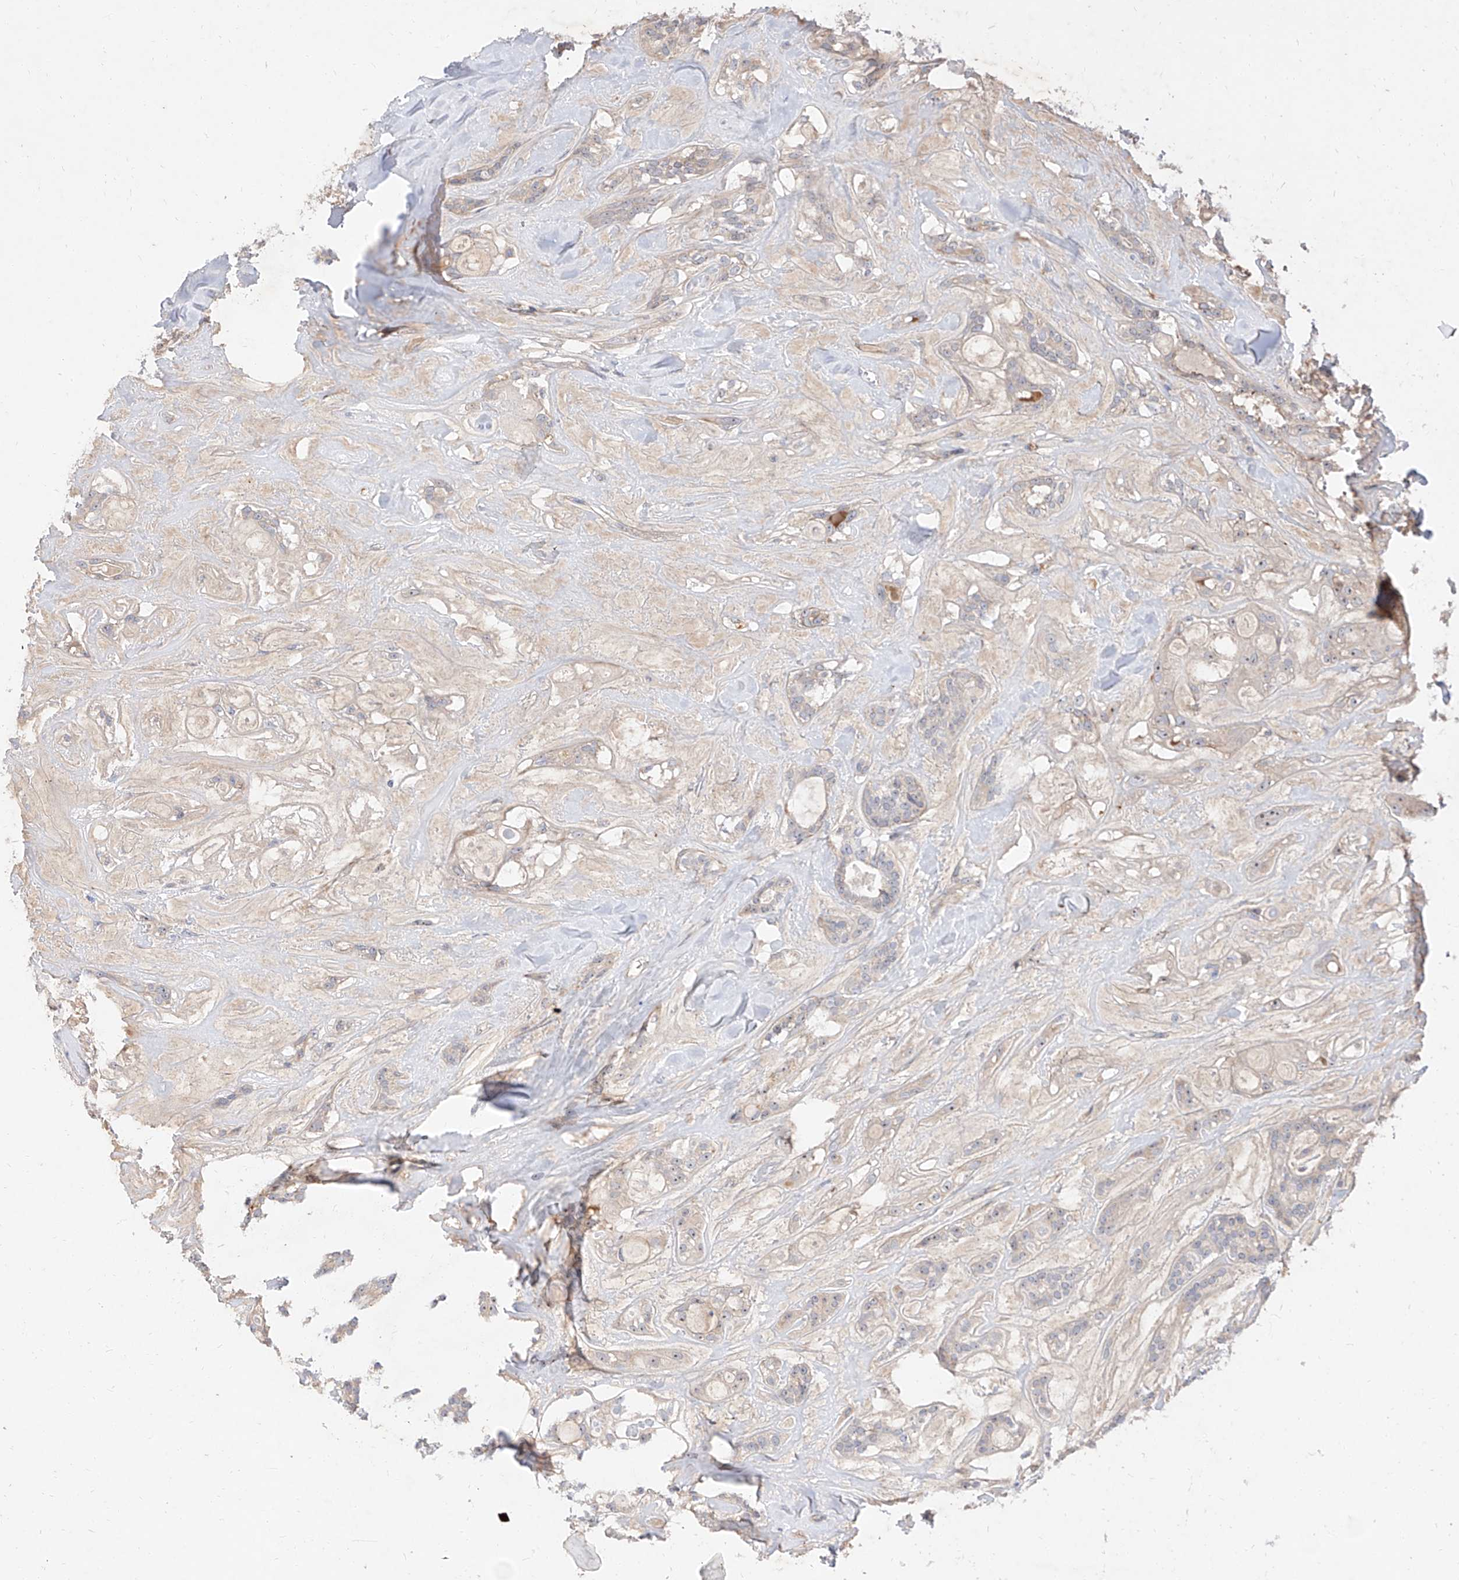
{"staining": {"intensity": "negative", "quantity": "none", "location": "none"}, "tissue": "head and neck cancer", "cell_type": "Tumor cells", "image_type": "cancer", "snomed": [{"axis": "morphology", "description": "Adenocarcinoma, NOS"}, {"axis": "topography", "description": "Head-Neck"}], "caption": "Tumor cells are negative for protein expression in human head and neck cancer. (DAB (3,3'-diaminobenzidine) immunohistochemistry, high magnification).", "gene": "DIRAS3", "patient": {"sex": "male", "age": 66}}